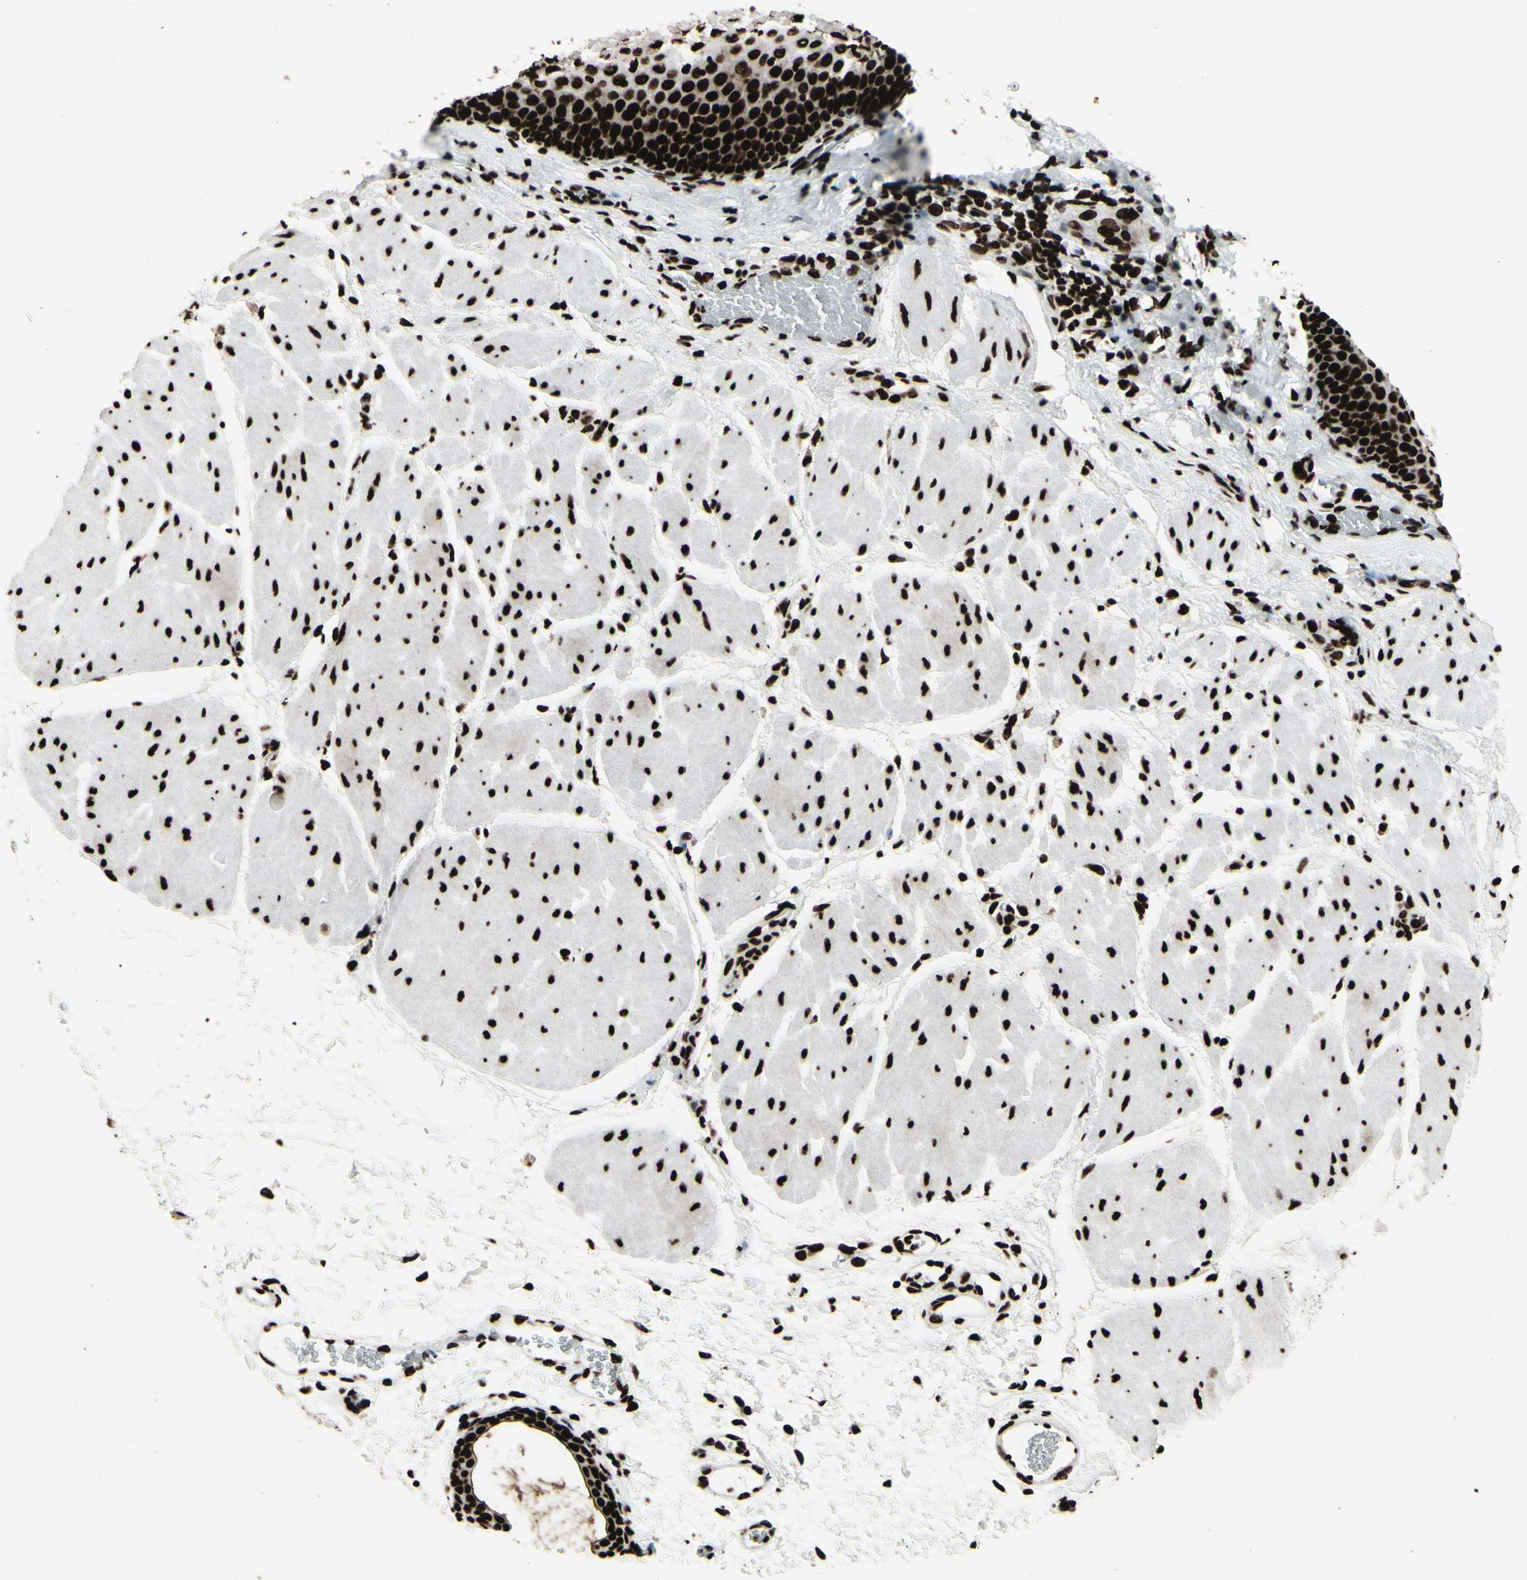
{"staining": {"intensity": "strong", "quantity": ">75%", "location": "nuclear"}, "tissue": "esophagus", "cell_type": "Squamous epithelial cells", "image_type": "normal", "snomed": [{"axis": "morphology", "description": "Normal tissue, NOS"}, {"axis": "topography", "description": "Esophagus"}], "caption": "Human esophagus stained with a brown dye demonstrates strong nuclear positive staining in about >75% of squamous epithelial cells.", "gene": "U2AF2", "patient": {"sex": "male", "age": 48}}